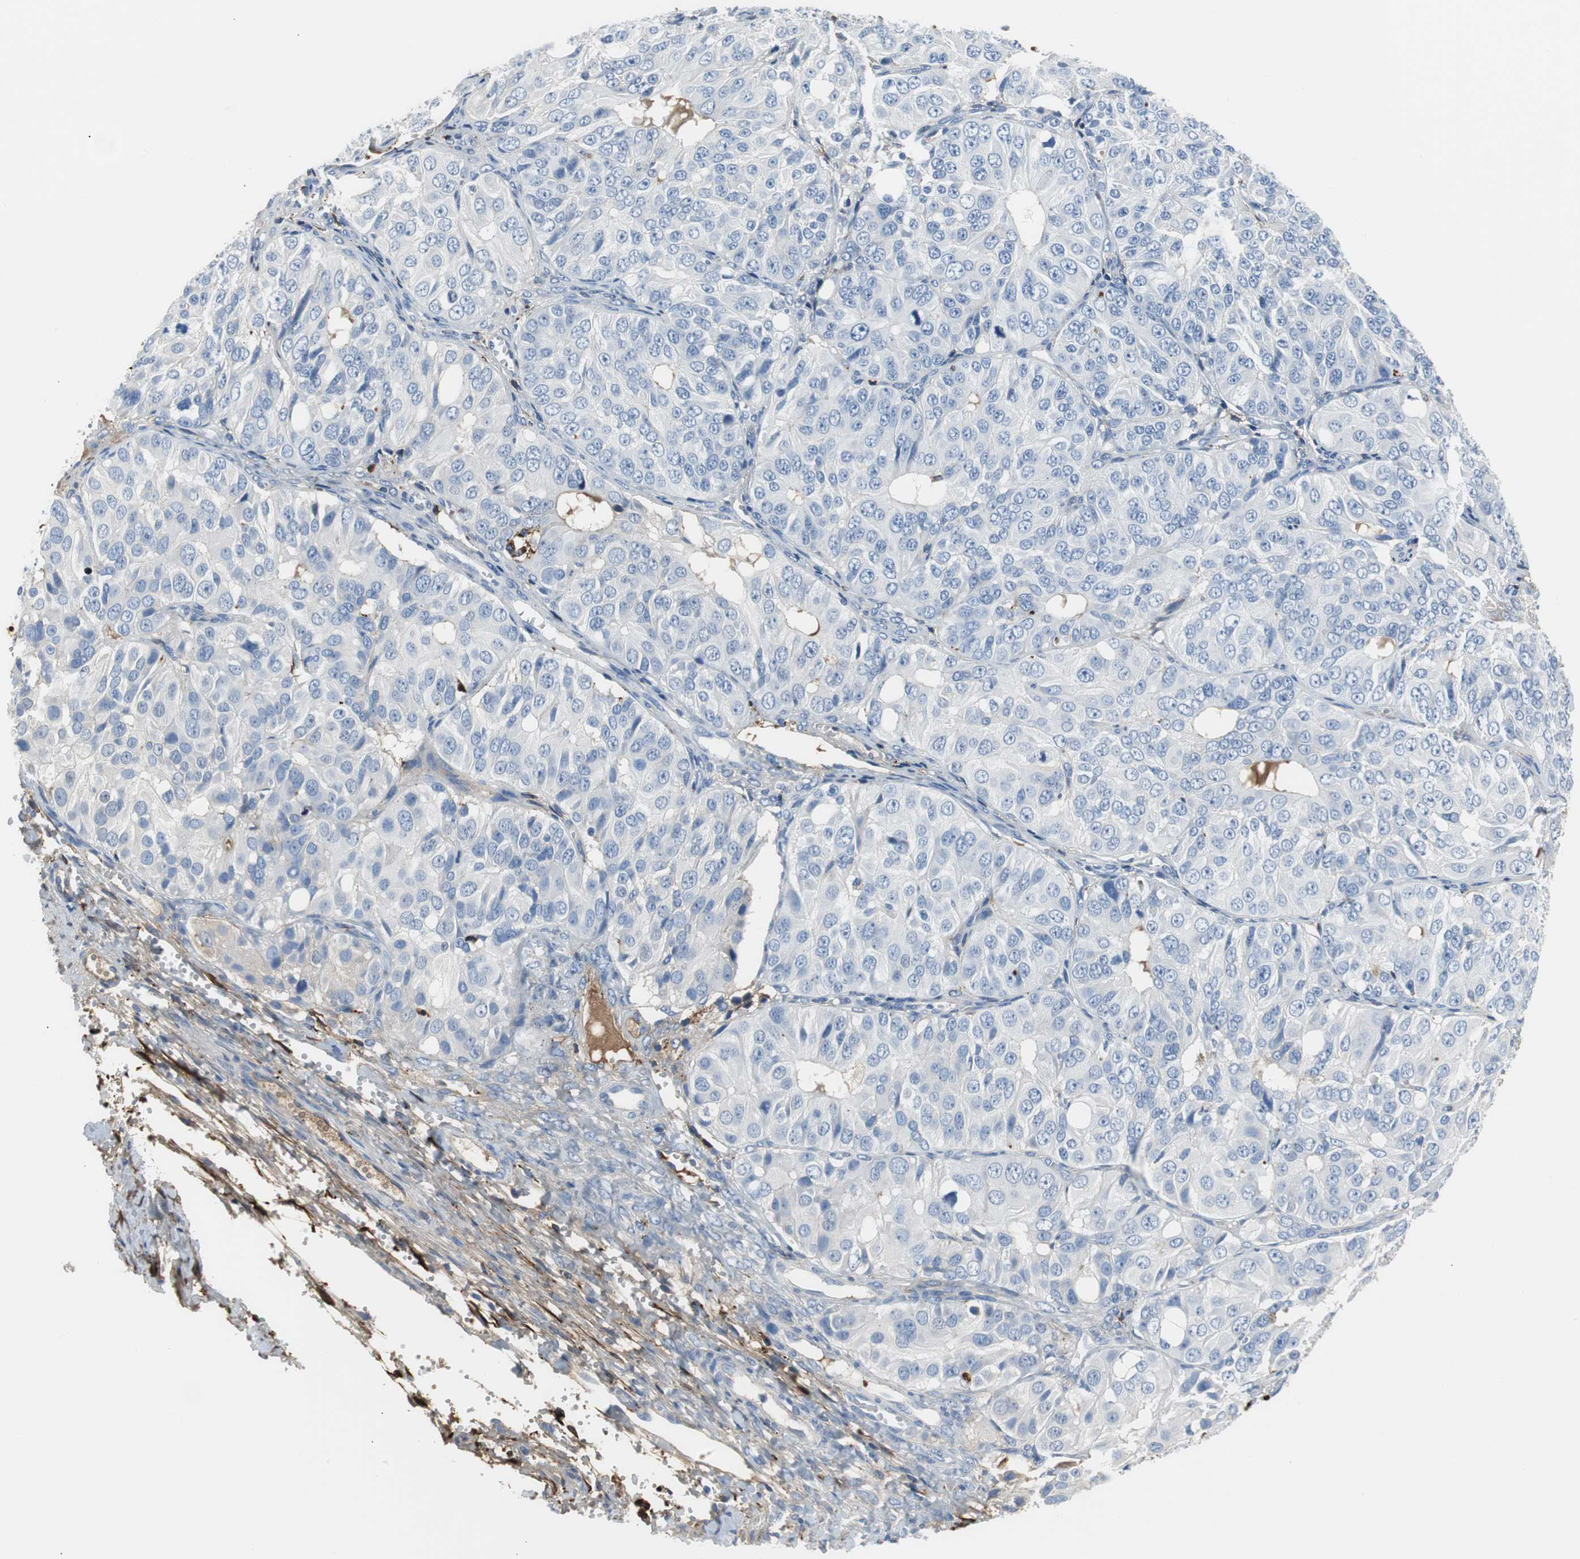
{"staining": {"intensity": "weak", "quantity": "<25%", "location": "cytoplasmic/membranous"}, "tissue": "ovarian cancer", "cell_type": "Tumor cells", "image_type": "cancer", "snomed": [{"axis": "morphology", "description": "Carcinoma, endometroid"}, {"axis": "topography", "description": "Ovary"}], "caption": "This is an immunohistochemistry (IHC) histopathology image of endometroid carcinoma (ovarian). There is no expression in tumor cells.", "gene": "APCS", "patient": {"sex": "female", "age": 51}}